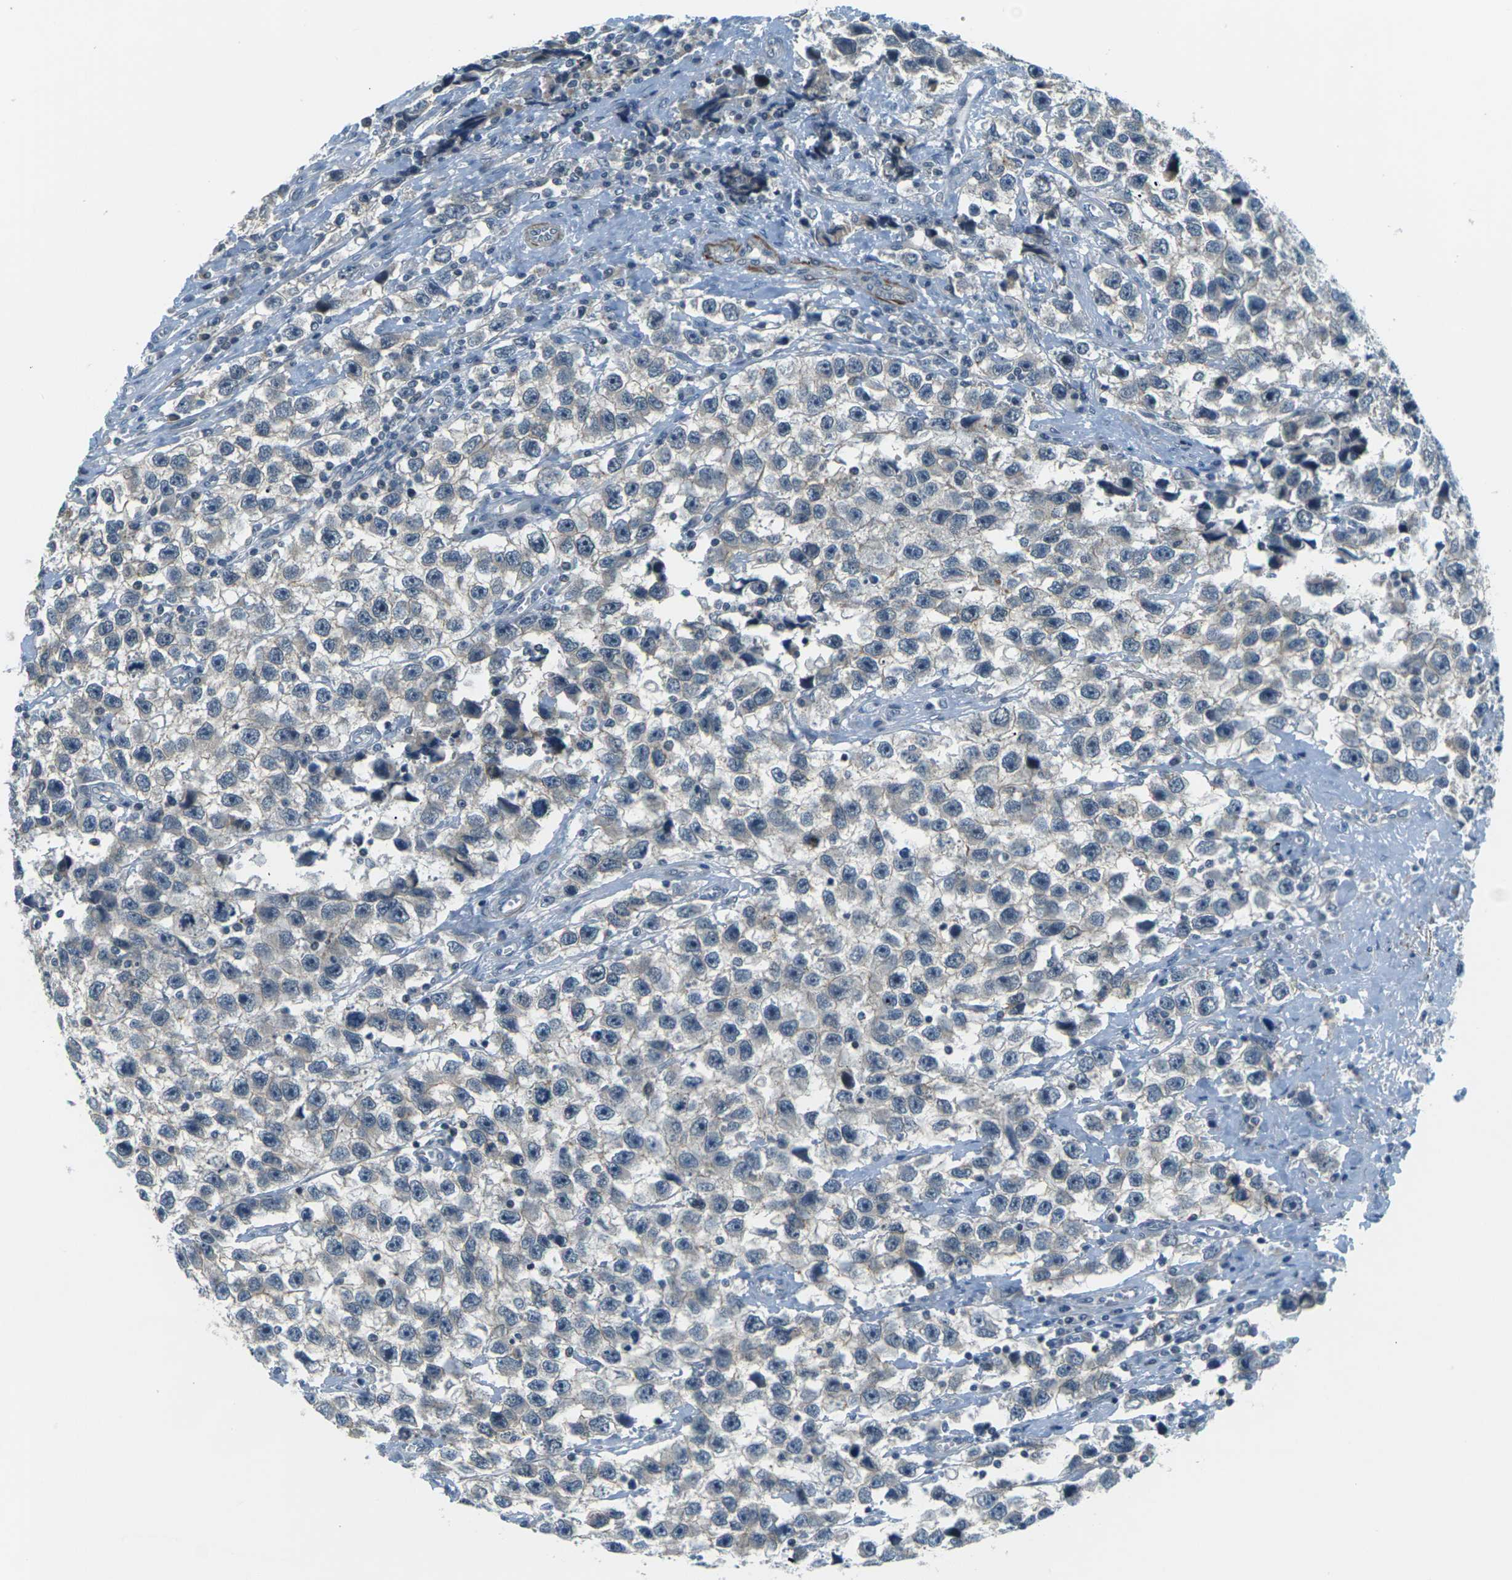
{"staining": {"intensity": "negative", "quantity": "none", "location": "none"}, "tissue": "testis cancer", "cell_type": "Tumor cells", "image_type": "cancer", "snomed": [{"axis": "morphology", "description": "Seminoma, NOS"}, {"axis": "topography", "description": "Testis"}], "caption": "Tumor cells show no significant expression in seminoma (testis).", "gene": "SLC13A3", "patient": {"sex": "male", "age": 33}}